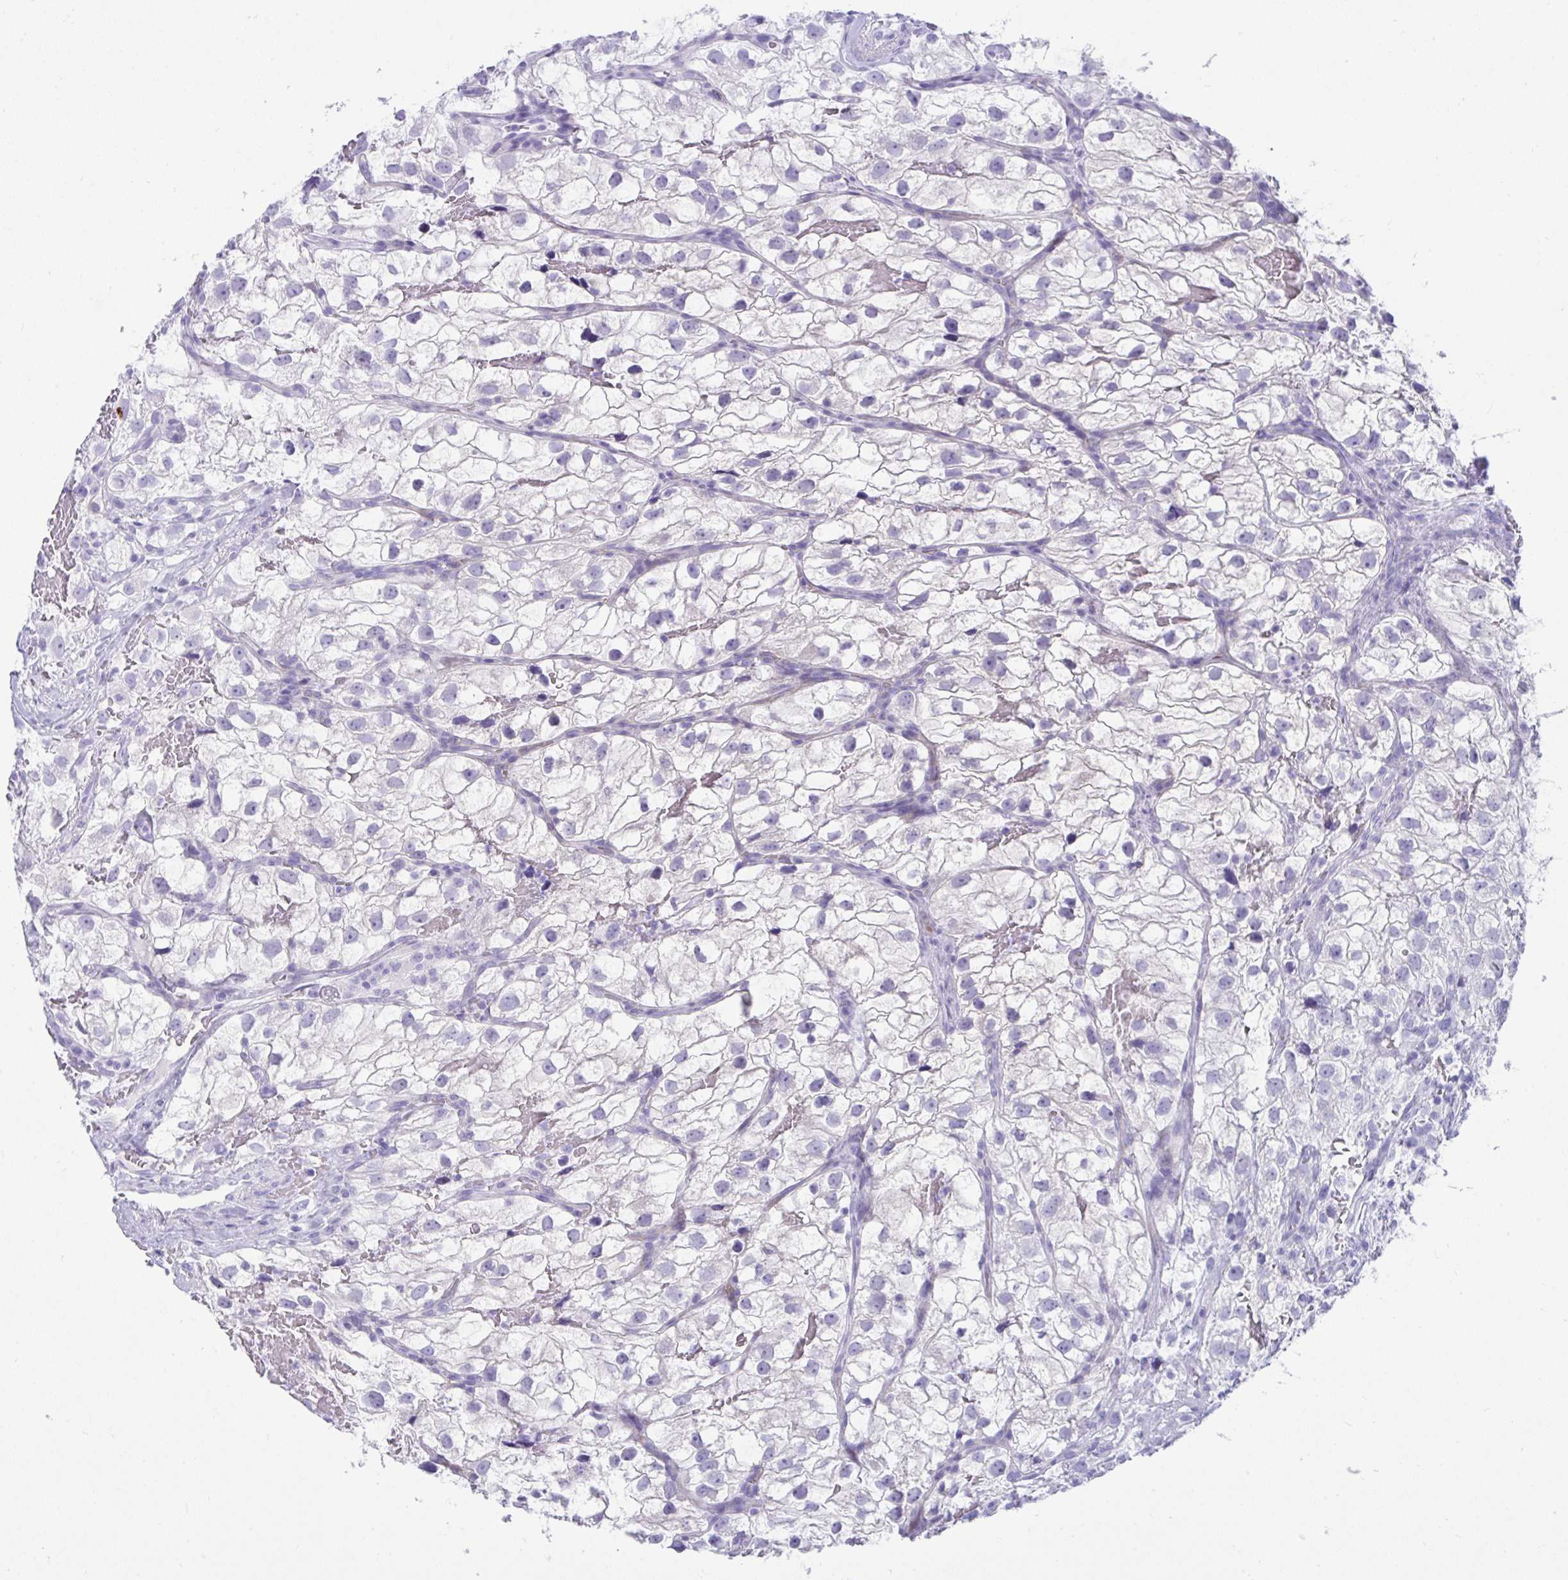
{"staining": {"intensity": "negative", "quantity": "none", "location": "none"}, "tissue": "renal cancer", "cell_type": "Tumor cells", "image_type": "cancer", "snomed": [{"axis": "morphology", "description": "Adenocarcinoma, NOS"}, {"axis": "topography", "description": "Kidney"}], "caption": "DAB (3,3'-diaminobenzidine) immunohistochemical staining of renal cancer (adenocarcinoma) displays no significant expression in tumor cells.", "gene": "PSCA", "patient": {"sex": "male", "age": 59}}